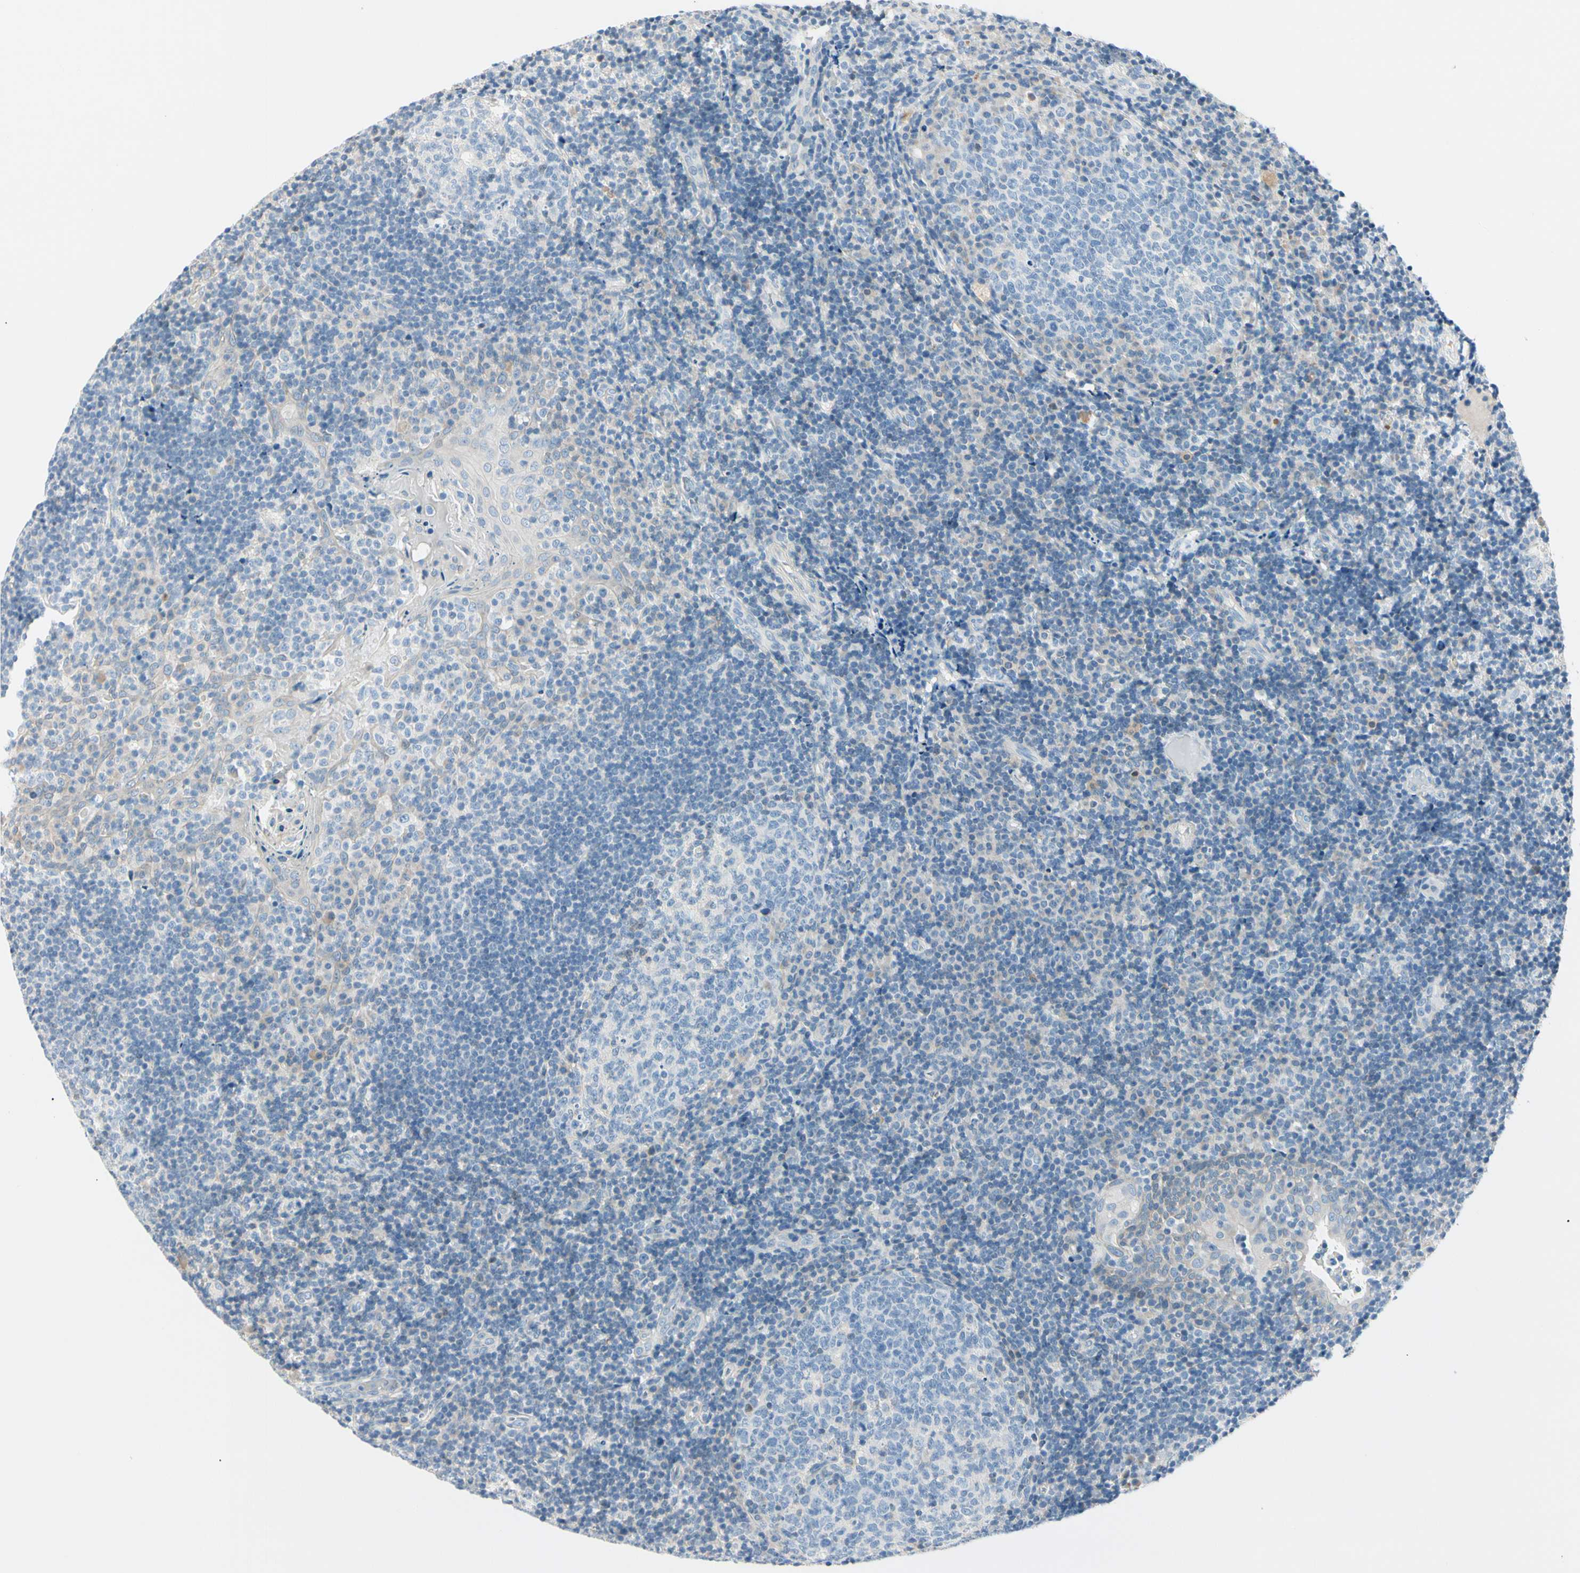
{"staining": {"intensity": "negative", "quantity": "none", "location": "none"}, "tissue": "tonsil", "cell_type": "Germinal center cells", "image_type": "normal", "snomed": [{"axis": "morphology", "description": "Normal tissue, NOS"}, {"axis": "topography", "description": "Tonsil"}], "caption": "DAB immunohistochemical staining of benign human tonsil displays no significant expression in germinal center cells.", "gene": "PEBP1", "patient": {"sex": "female", "age": 40}}